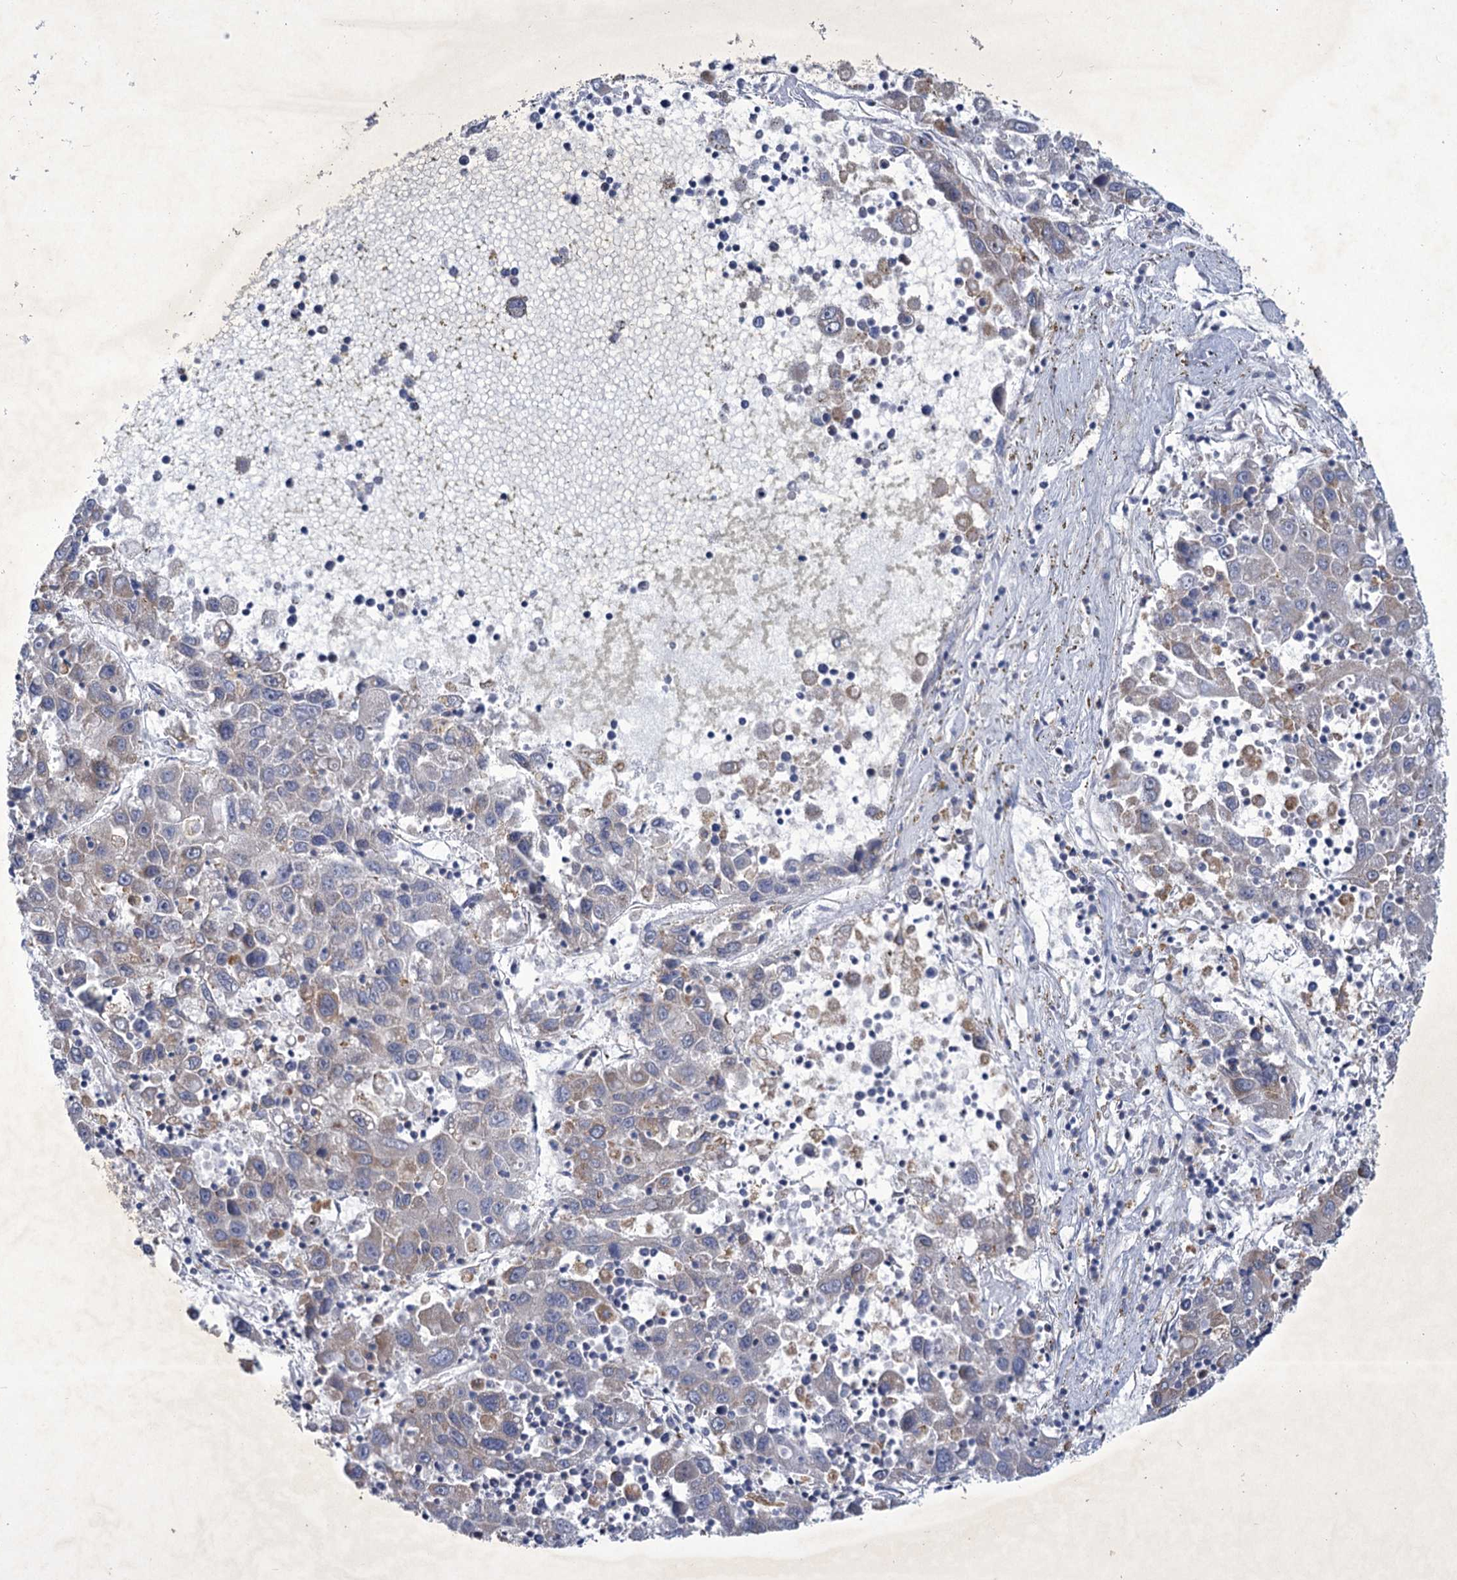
{"staining": {"intensity": "negative", "quantity": "none", "location": "none"}, "tissue": "liver cancer", "cell_type": "Tumor cells", "image_type": "cancer", "snomed": [{"axis": "morphology", "description": "Carcinoma, Hepatocellular, NOS"}, {"axis": "topography", "description": "Liver"}], "caption": "Liver cancer was stained to show a protein in brown. There is no significant staining in tumor cells. (DAB immunohistochemistry (IHC) visualized using brightfield microscopy, high magnification).", "gene": "MBLAC2", "patient": {"sex": "male", "age": 49}}